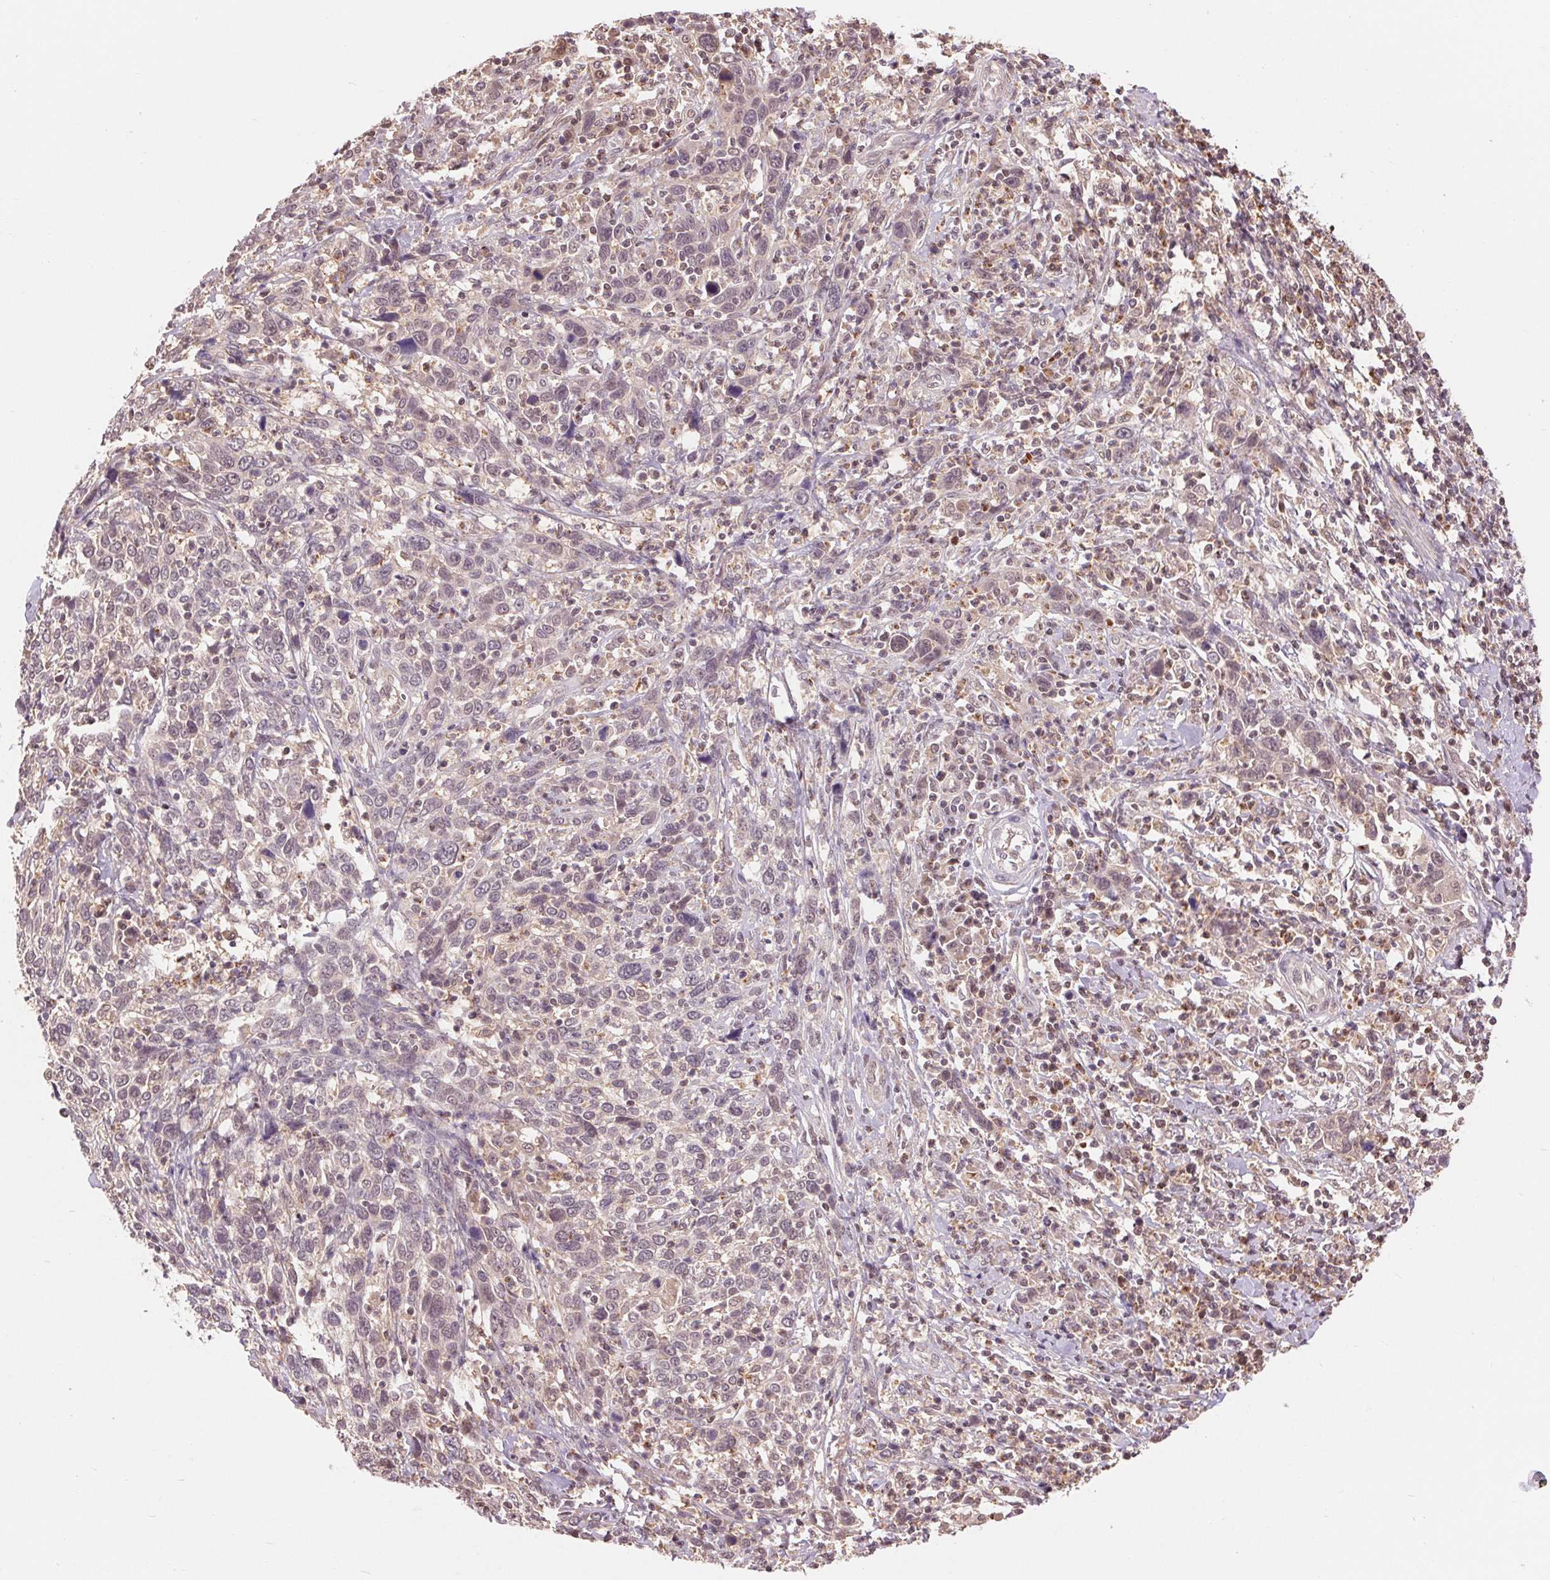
{"staining": {"intensity": "weak", "quantity": "<25%", "location": "nuclear"}, "tissue": "cervical cancer", "cell_type": "Tumor cells", "image_type": "cancer", "snomed": [{"axis": "morphology", "description": "Squamous cell carcinoma, NOS"}, {"axis": "topography", "description": "Cervix"}], "caption": "There is no significant staining in tumor cells of squamous cell carcinoma (cervical).", "gene": "TMEM273", "patient": {"sex": "female", "age": 46}}